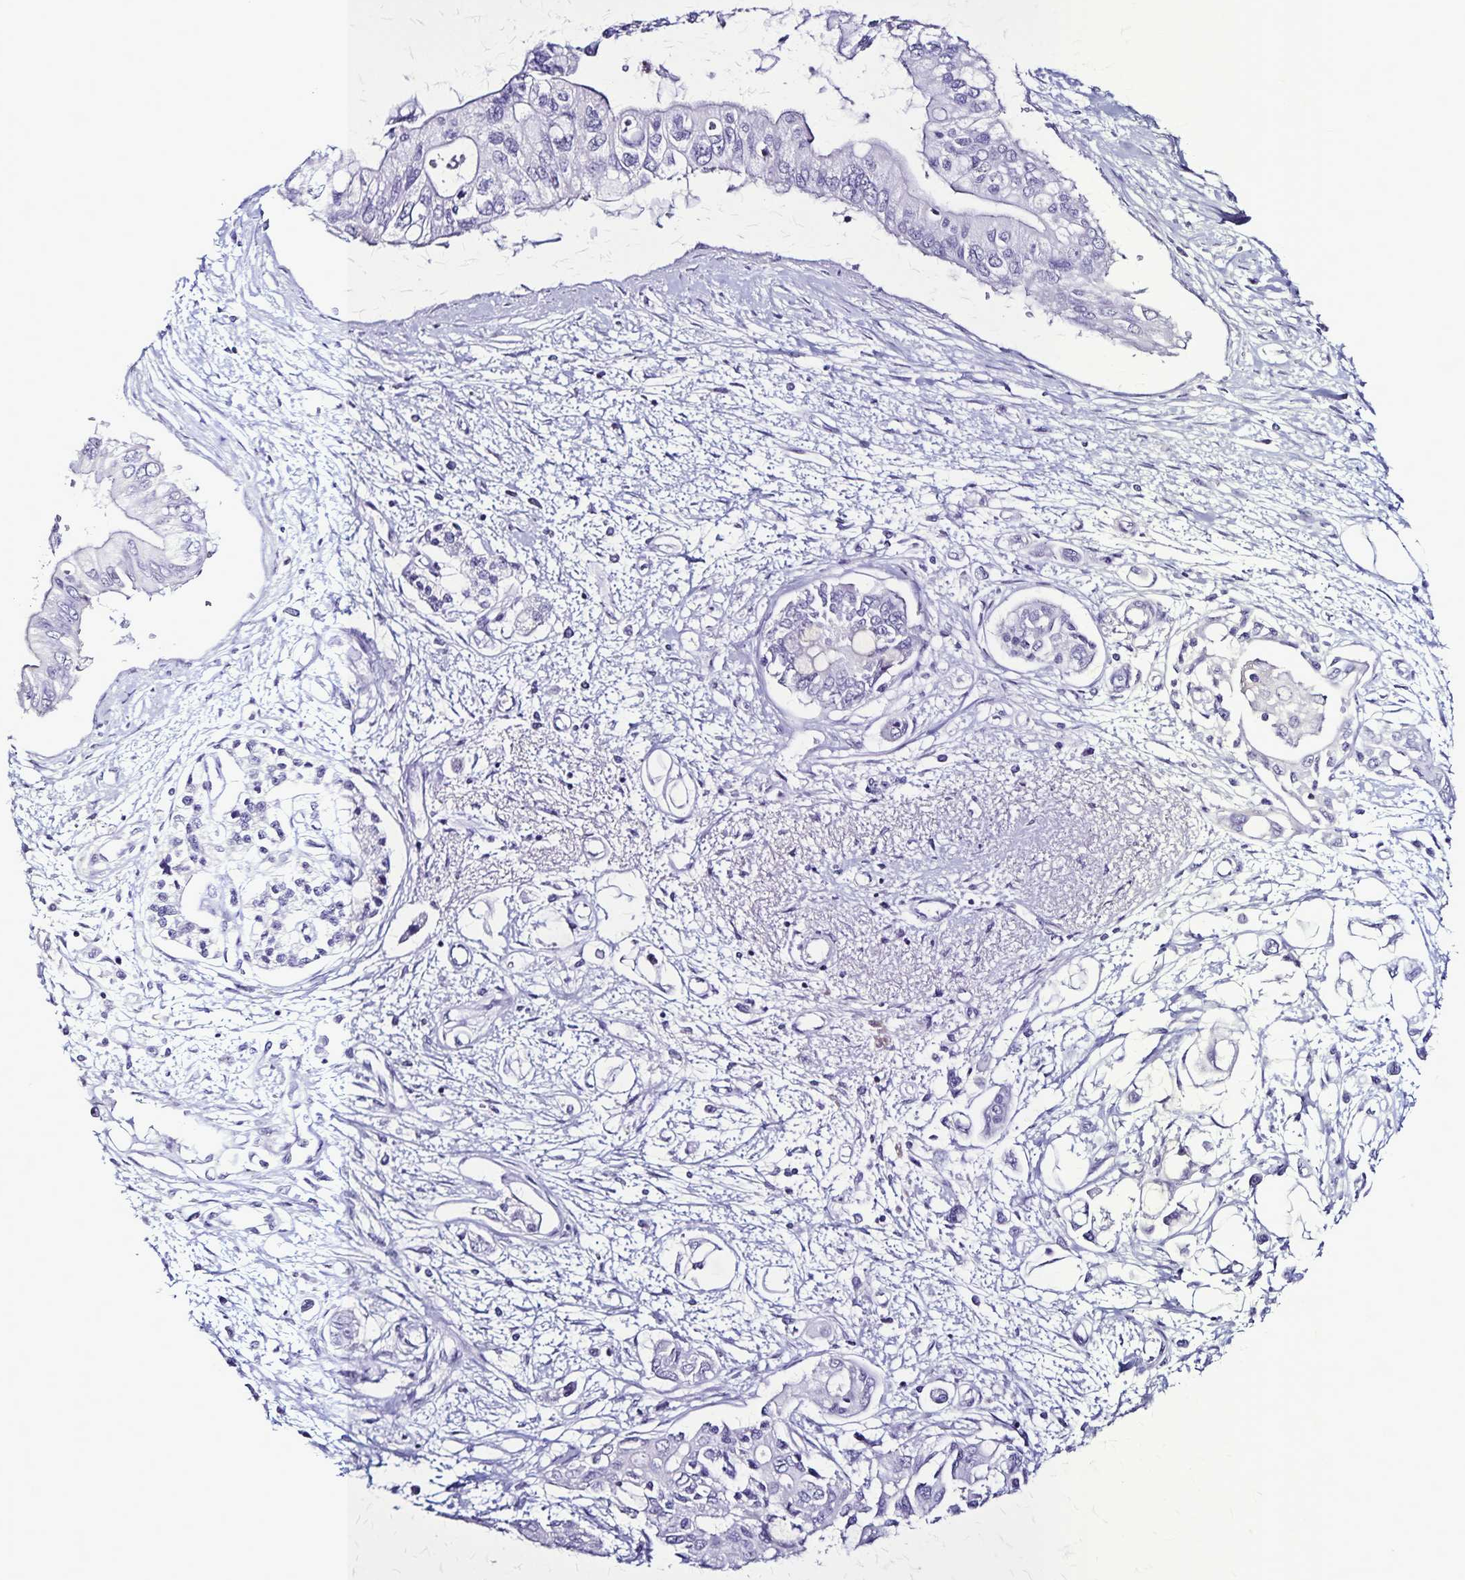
{"staining": {"intensity": "negative", "quantity": "none", "location": "none"}, "tissue": "pancreatic cancer", "cell_type": "Tumor cells", "image_type": "cancer", "snomed": [{"axis": "morphology", "description": "Adenocarcinoma, NOS"}, {"axis": "topography", "description": "Pancreas"}], "caption": "Immunohistochemical staining of human pancreatic cancer shows no significant positivity in tumor cells.", "gene": "PLXNA4", "patient": {"sex": "female", "age": 77}}